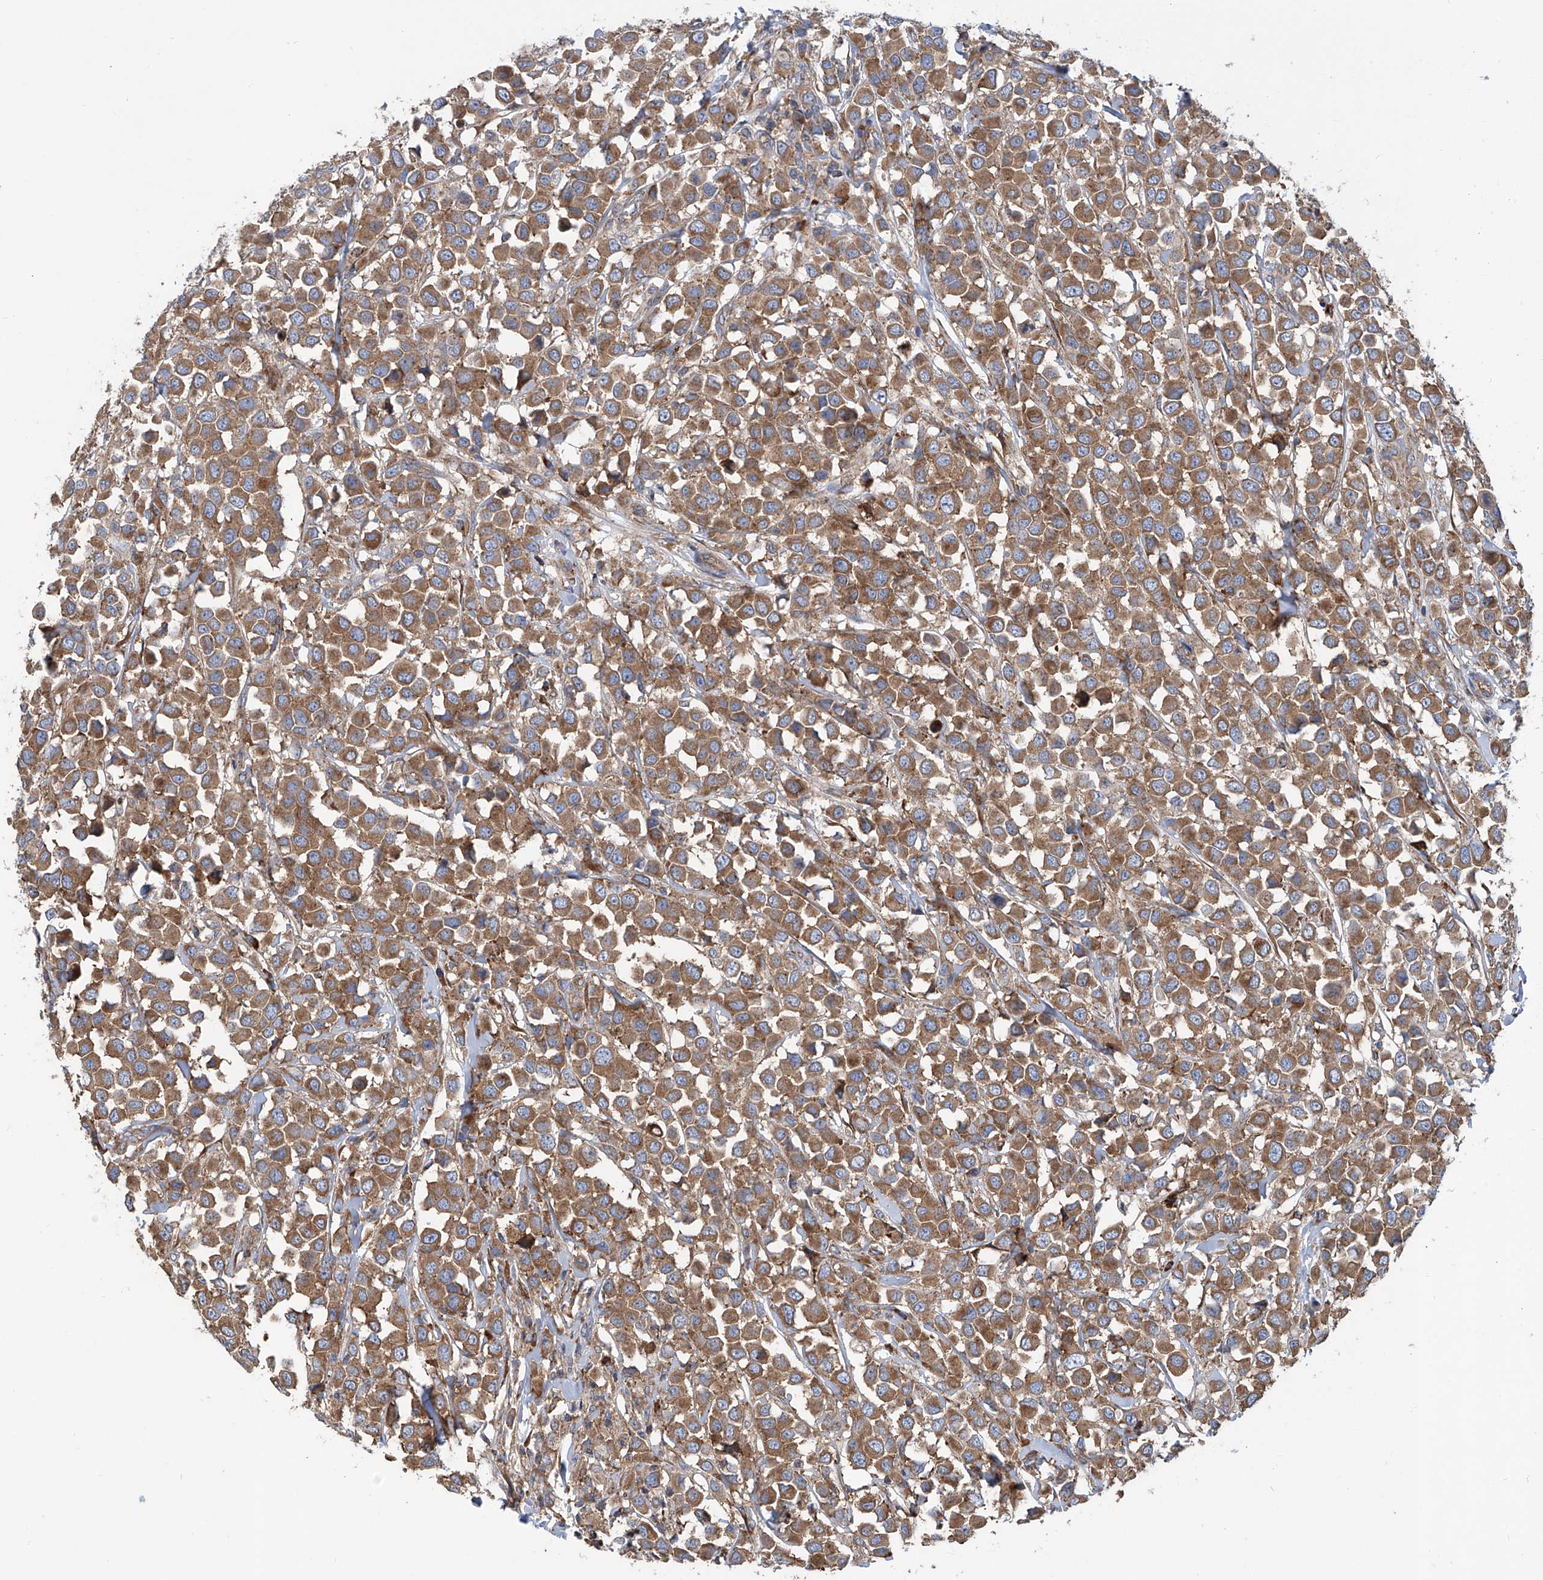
{"staining": {"intensity": "moderate", "quantity": ">75%", "location": "cytoplasmic/membranous"}, "tissue": "breast cancer", "cell_type": "Tumor cells", "image_type": "cancer", "snomed": [{"axis": "morphology", "description": "Duct carcinoma"}, {"axis": "topography", "description": "Breast"}], "caption": "A medium amount of moderate cytoplasmic/membranous staining is identified in about >75% of tumor cells in breast intraductal carcinoma tissue. The protein is stained brown, and the nuclei are stained in blue (DAB (3,3'-diaminobenzidine) IHC with brightfield microscopy, high magnification).", "gene": "SENP2", "patient": {"sex": "female", "age": 61}}